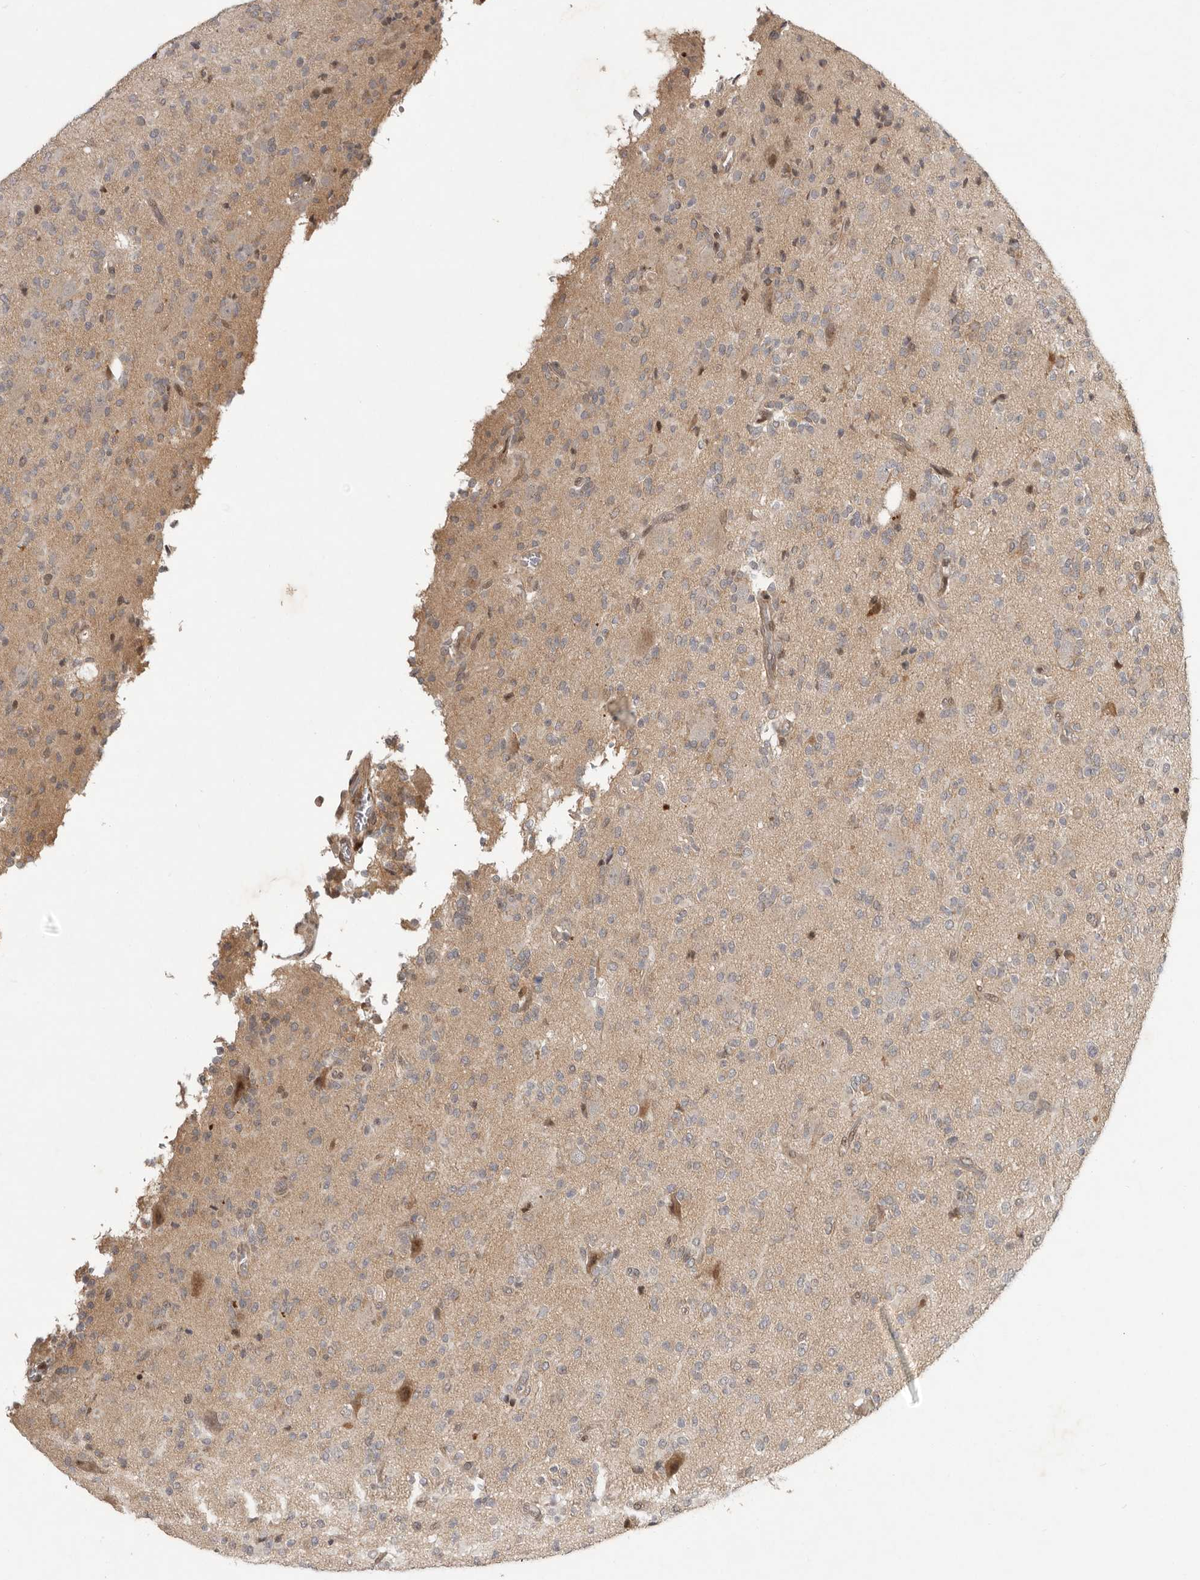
{"staining": {"intensity": "negative", "quantity": "none", "location": "none"}, "tissue": "glioma", "cell_type": "Tumor cells", "image_type": "cancer", "snomed": [{"axis": "morphology", "description": "Glioma, malignant, High grade"}, {"axis": "topography", "description": "Brain"}], "caption": "High power microscopy image of an IHC histopathology image of malignant glioma (high-grade), revealing no significant expression in tumor cells.", "gene": "RABIF", "patient": {"sex": "male", "age": 34}}